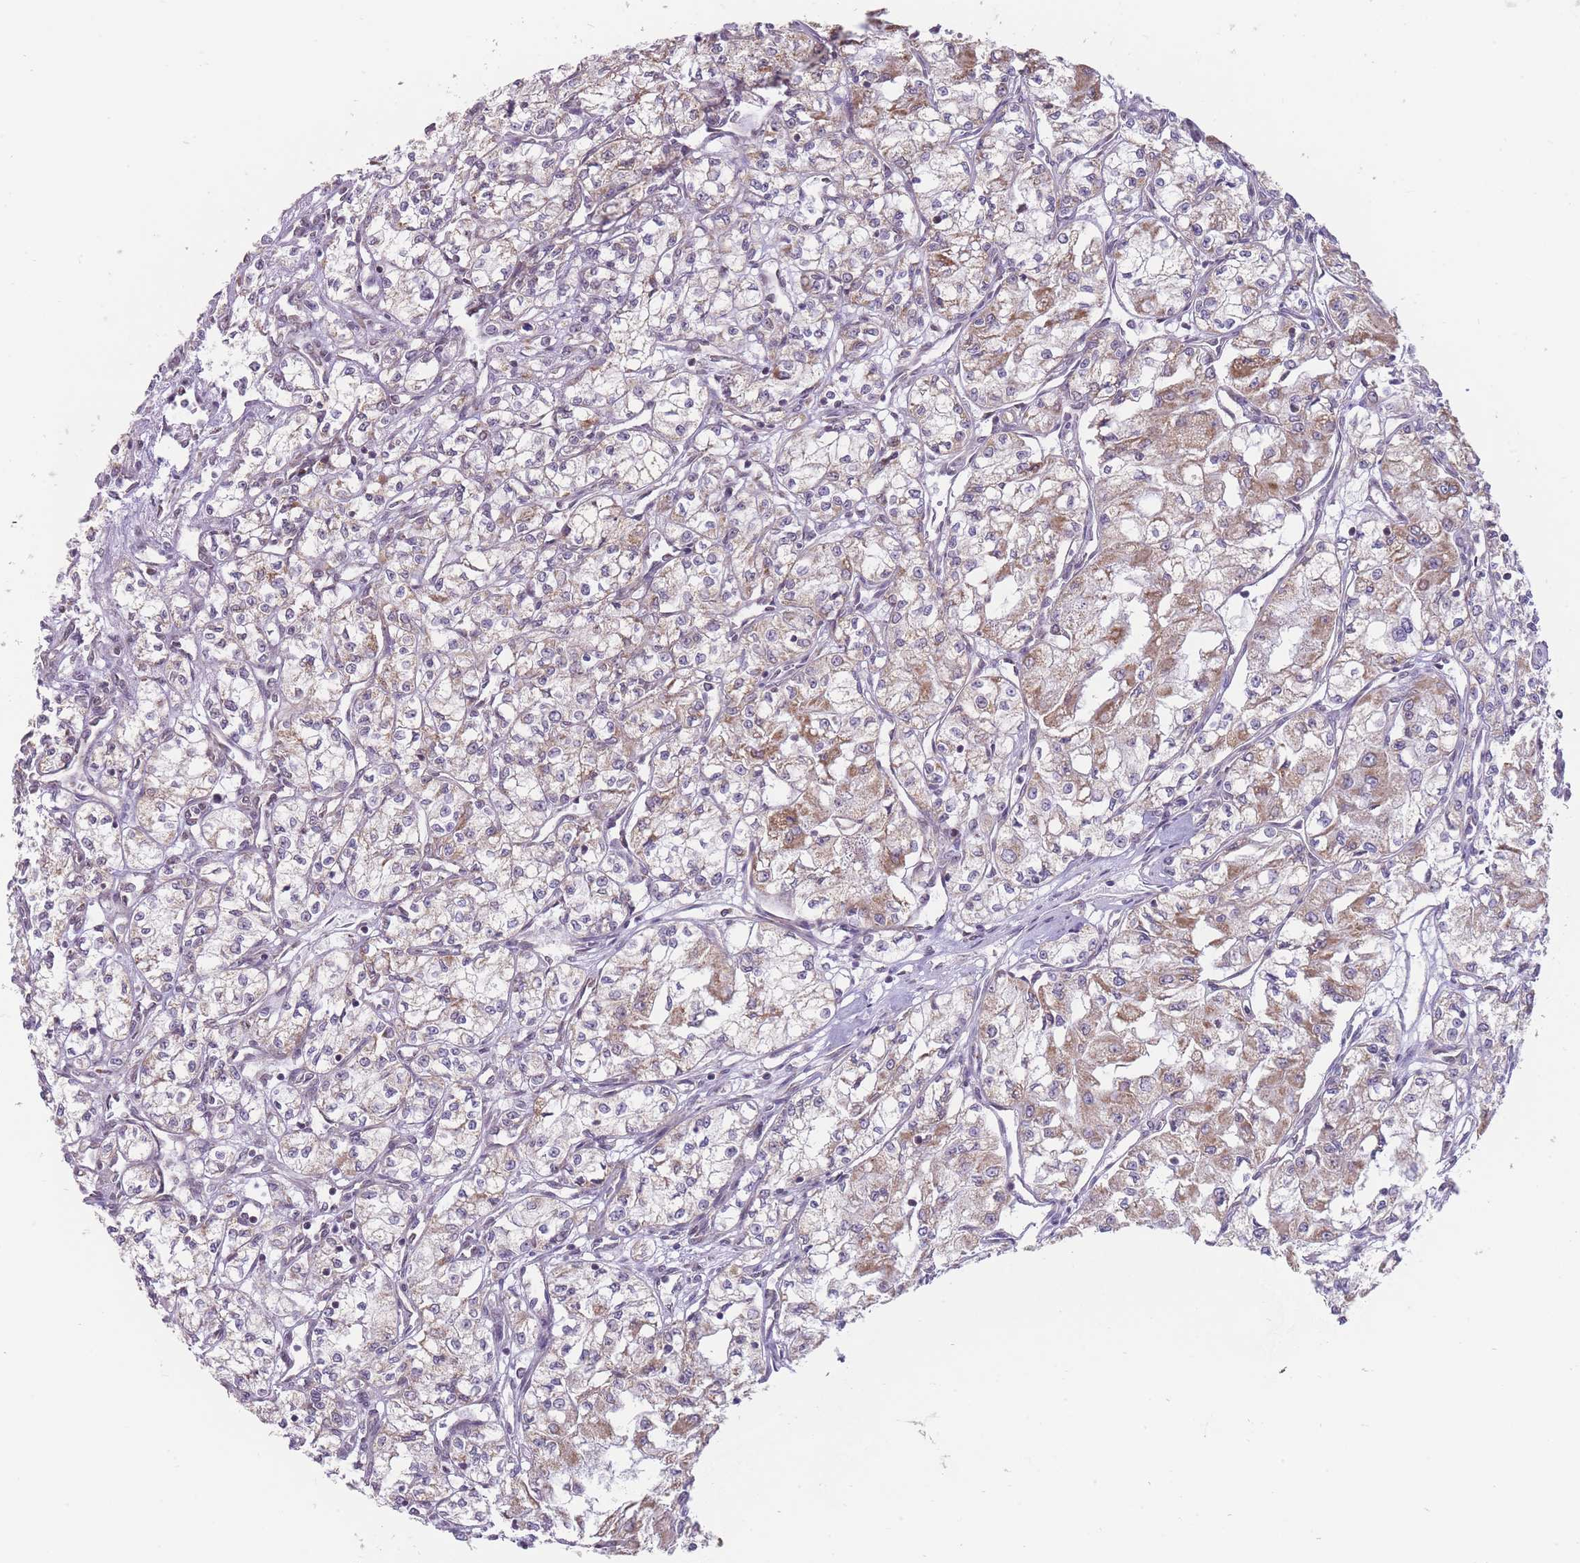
{"staining": {"intensity": "moderate", "quantity": "25%-75%", "location": "cytoplasmic/membranous"}, "tissue": "renal cancer", "cell_type": "Tumor cells", "image_type": "cancer", "snomed": [{"axis": "morphology", "description": "Adenocarcinoma, NOS"}, {"axis": "topography", "description": "Kidney"}], "caption": "Immunohistochemistry of renal cancer (adenocarcinoma) shows medium levels of moderate cytoplasmic/membranous staining in approximately 25%-75% of tumor cells. (DAB = brown stain, brightfield microscopy at high magnification).", "gene": "NELL1", "patient": {"sex": "male", "age": 59}}